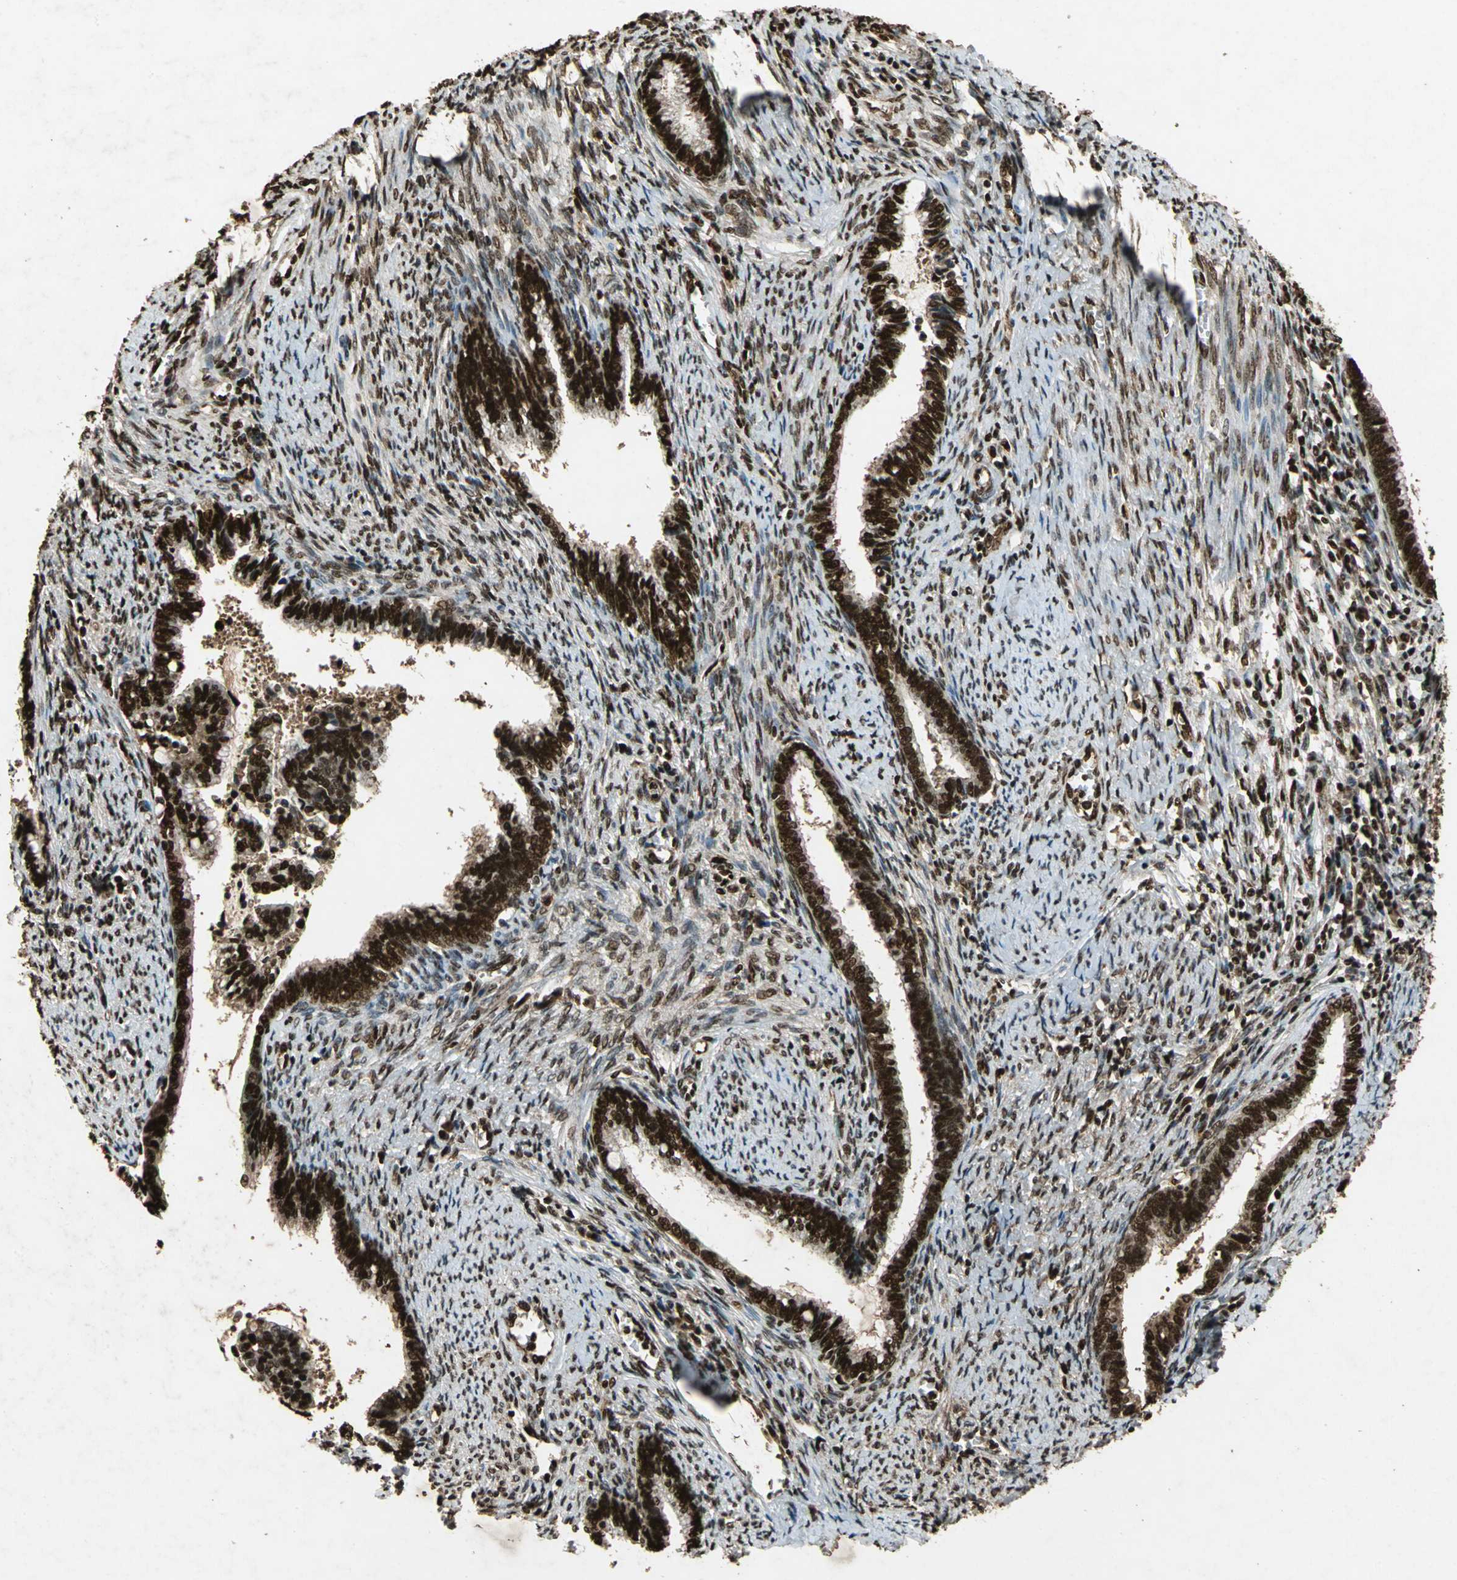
{"staining": {"intensity": "strong", "quantity": ">75%", "location": "nuclear"}, "tissue": "cervical cancer", "cell_type": "Tumor cells", "image_type": "cancer", "snomed": [{"axis": "morphology", "description": "Adenocarcinoma, NOS"}, {"axis": "topography", "description": "Cervix"}], "caption": "Tumor cells exhibit high levels of strong nuclear staining in about >75% of cells in human cervical cancer (adenocarcinoma). The staining was performed using DAB to visualize the protein expression in brown, while the nuclei were stained in blue with hematoxylin (Magnification: 20x).", "gene": "ANP32A", "patient": {"sex": "female", "age": 44}}